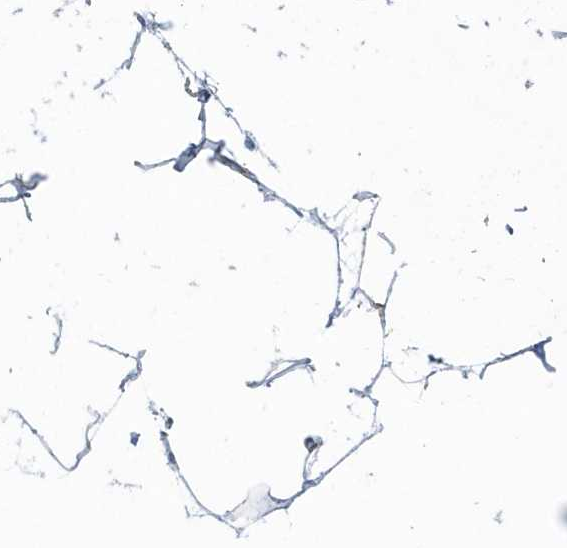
{"staining": {"intensity": "negative", "quantity": "none", "location": "none"}, "tissue": "breast", "cell_type": "Adipocytes", "image_type": "normal", "snomed": [{"axis": "morphology", "description": "Normal tissue, NOS"}, {"axis": "morphology", "description": "Lobular carcinoma"}, {"axis": "topography", "description": "Breast"}], "caption": "Human breast stained for a protein using immunohistochemistry demonstrates no positivity in adipocytes.", "gene": "MMUT", "patient": {"sex": "female", "age": 62}}